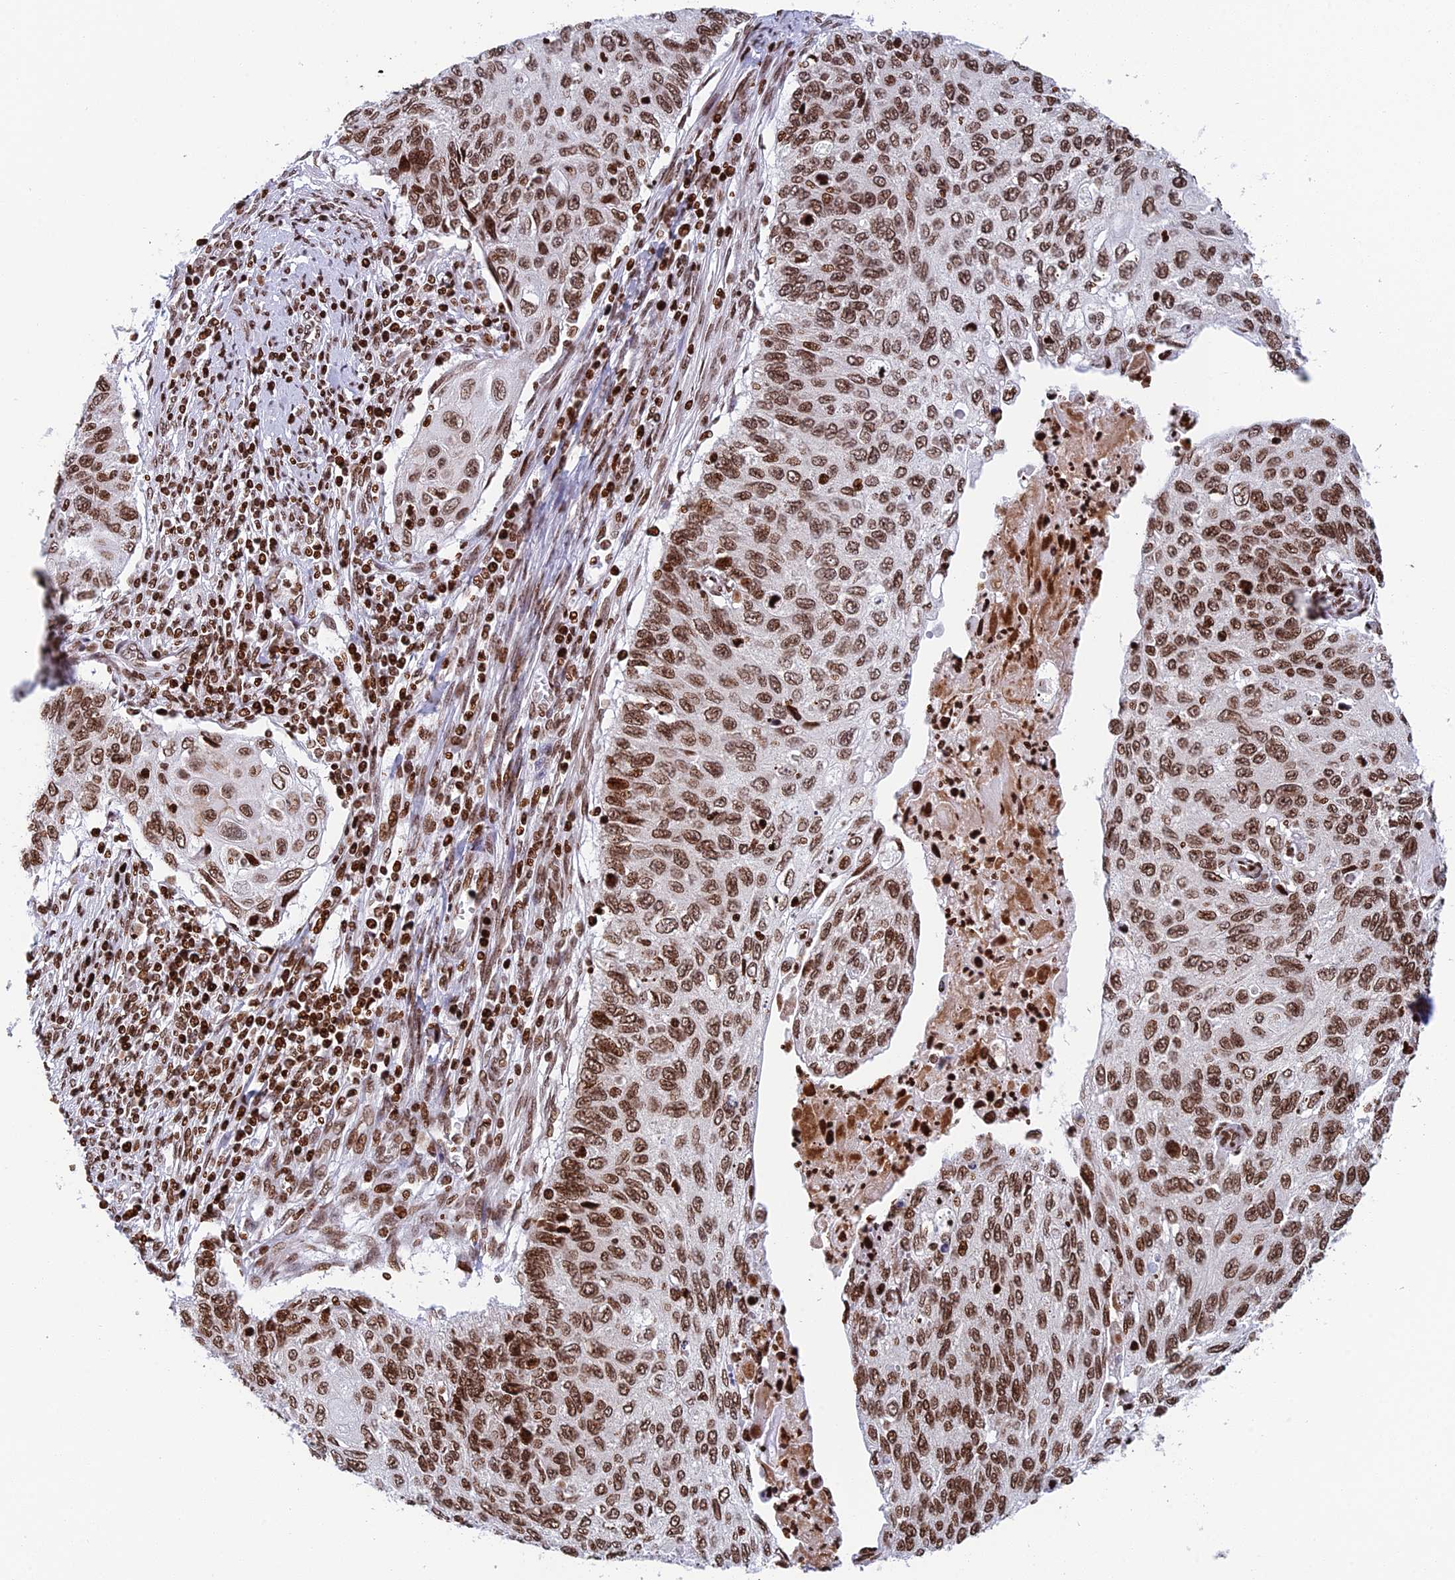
{"staining": {"intensity": "moderate", "quantity": ">75%", "location": "nuclear"}, "tissue": "cervical cancer", "cell_type": "Tumor cells", "image_type": "cancer", "snomed": [{"axis": "morphology", "description": "Squamous cell carcinoma, NOS"}, {"axis": "topography", "description": "Cervix"}], "caption": "An image showing moderate nuclear staining in approximately >75% of tumor cells in cervical cancer, as visualized by brown immunohistochemical staining.", "gene": "RPAP1", "patient": {"sex": "female", "age": 70}}